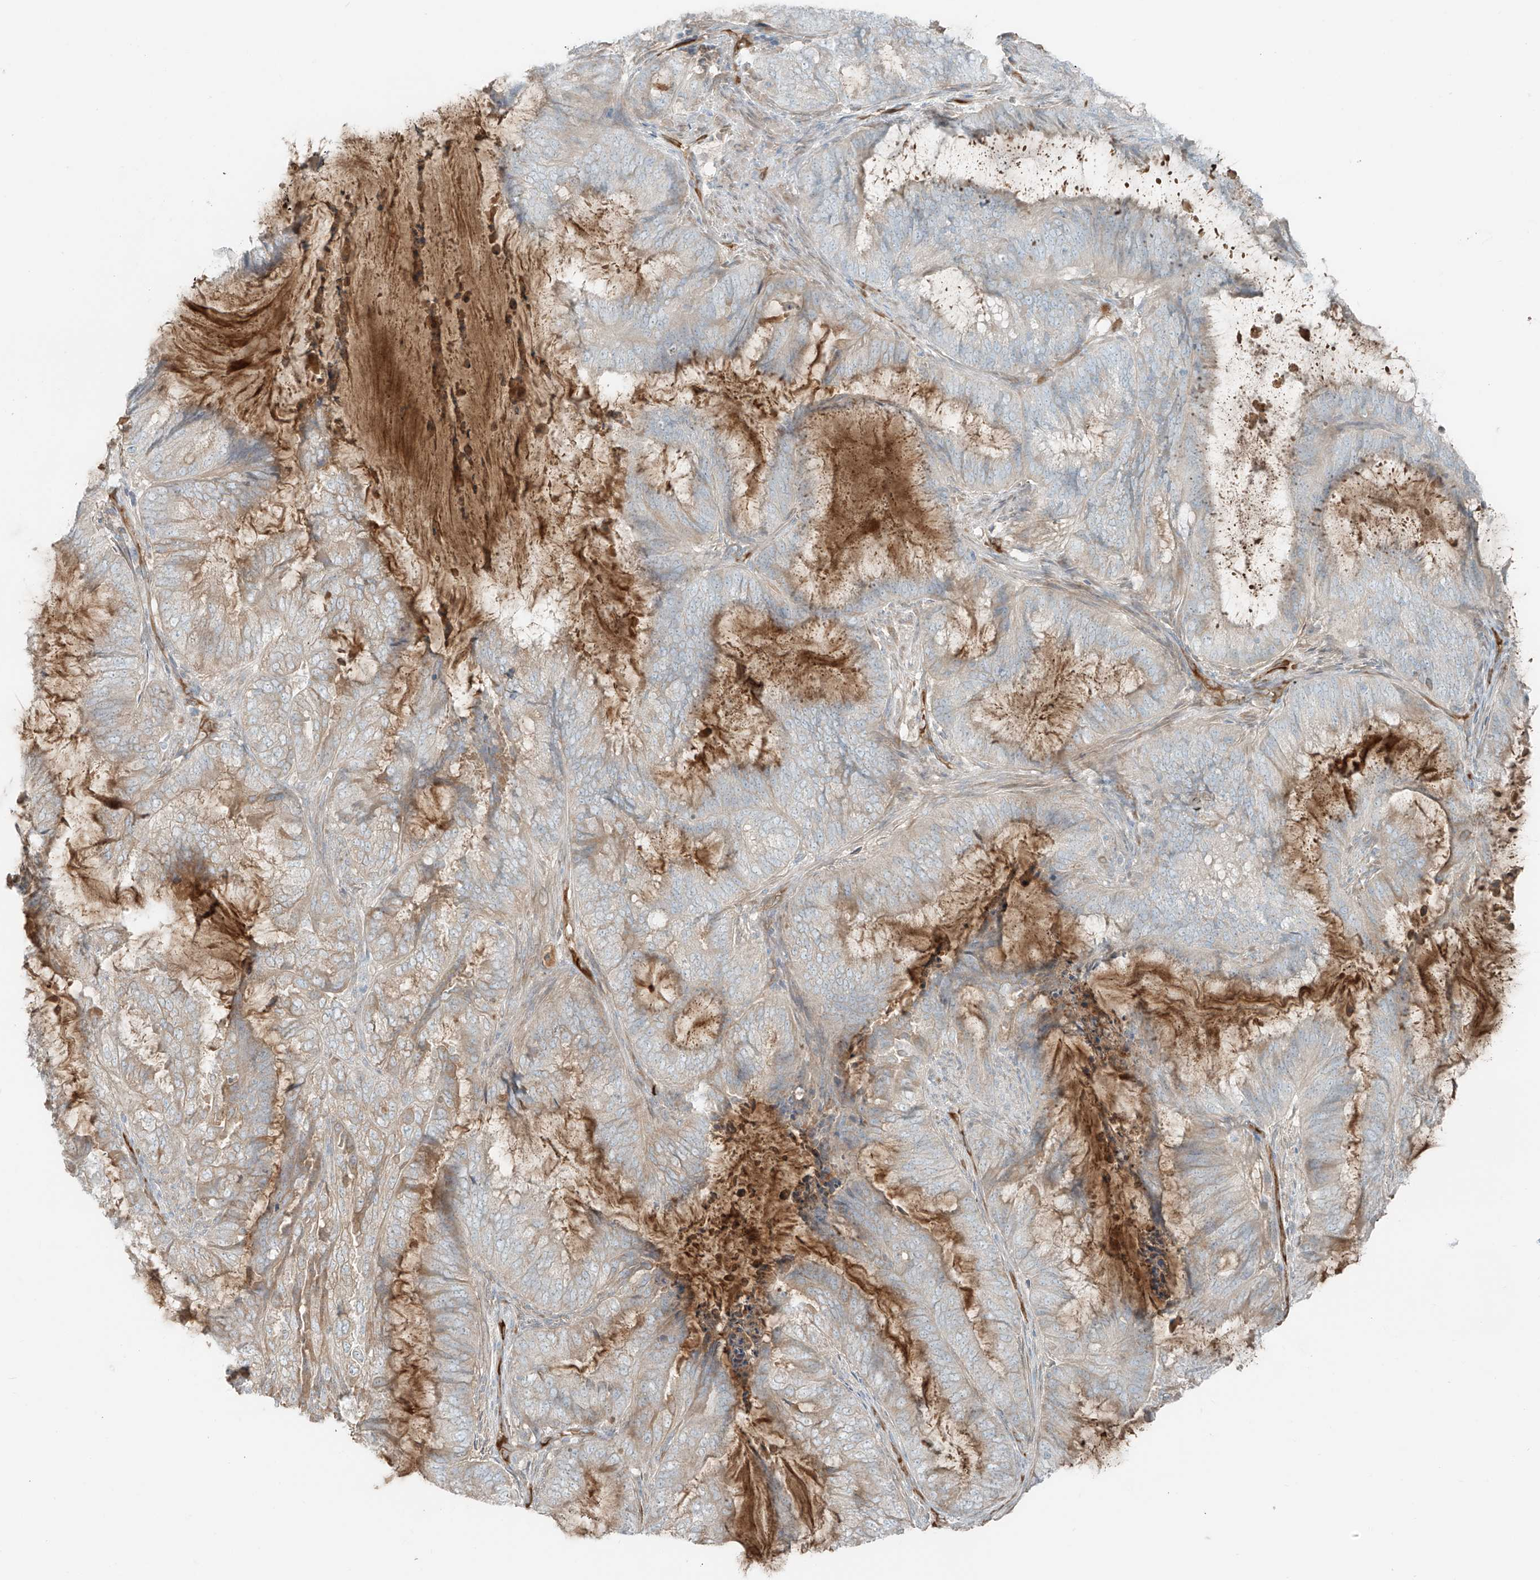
{"staining": {"intensity": "negative", "quantity": "none", "location": "none"}, "tissue": "endometrial cancer", "cell_type": "Tumor cells", "image_type": "cancer", "snomed": [{"axis": "morphology", "description": "Adenocarcinoma, NOS"}, {"axis": "topography", "description": "Endometrium"}], "caption": "High magnification brightfield microscopy of endometrial cancer (adenocarcinoma) stained with DAB (3,3'-diaminobenzidine) (brown) and counterstained with hematoxylin (blue): tumor cells show no significant staining.", "gene": "FSTL1", "patient": {"sex": "female", "age": 51}}